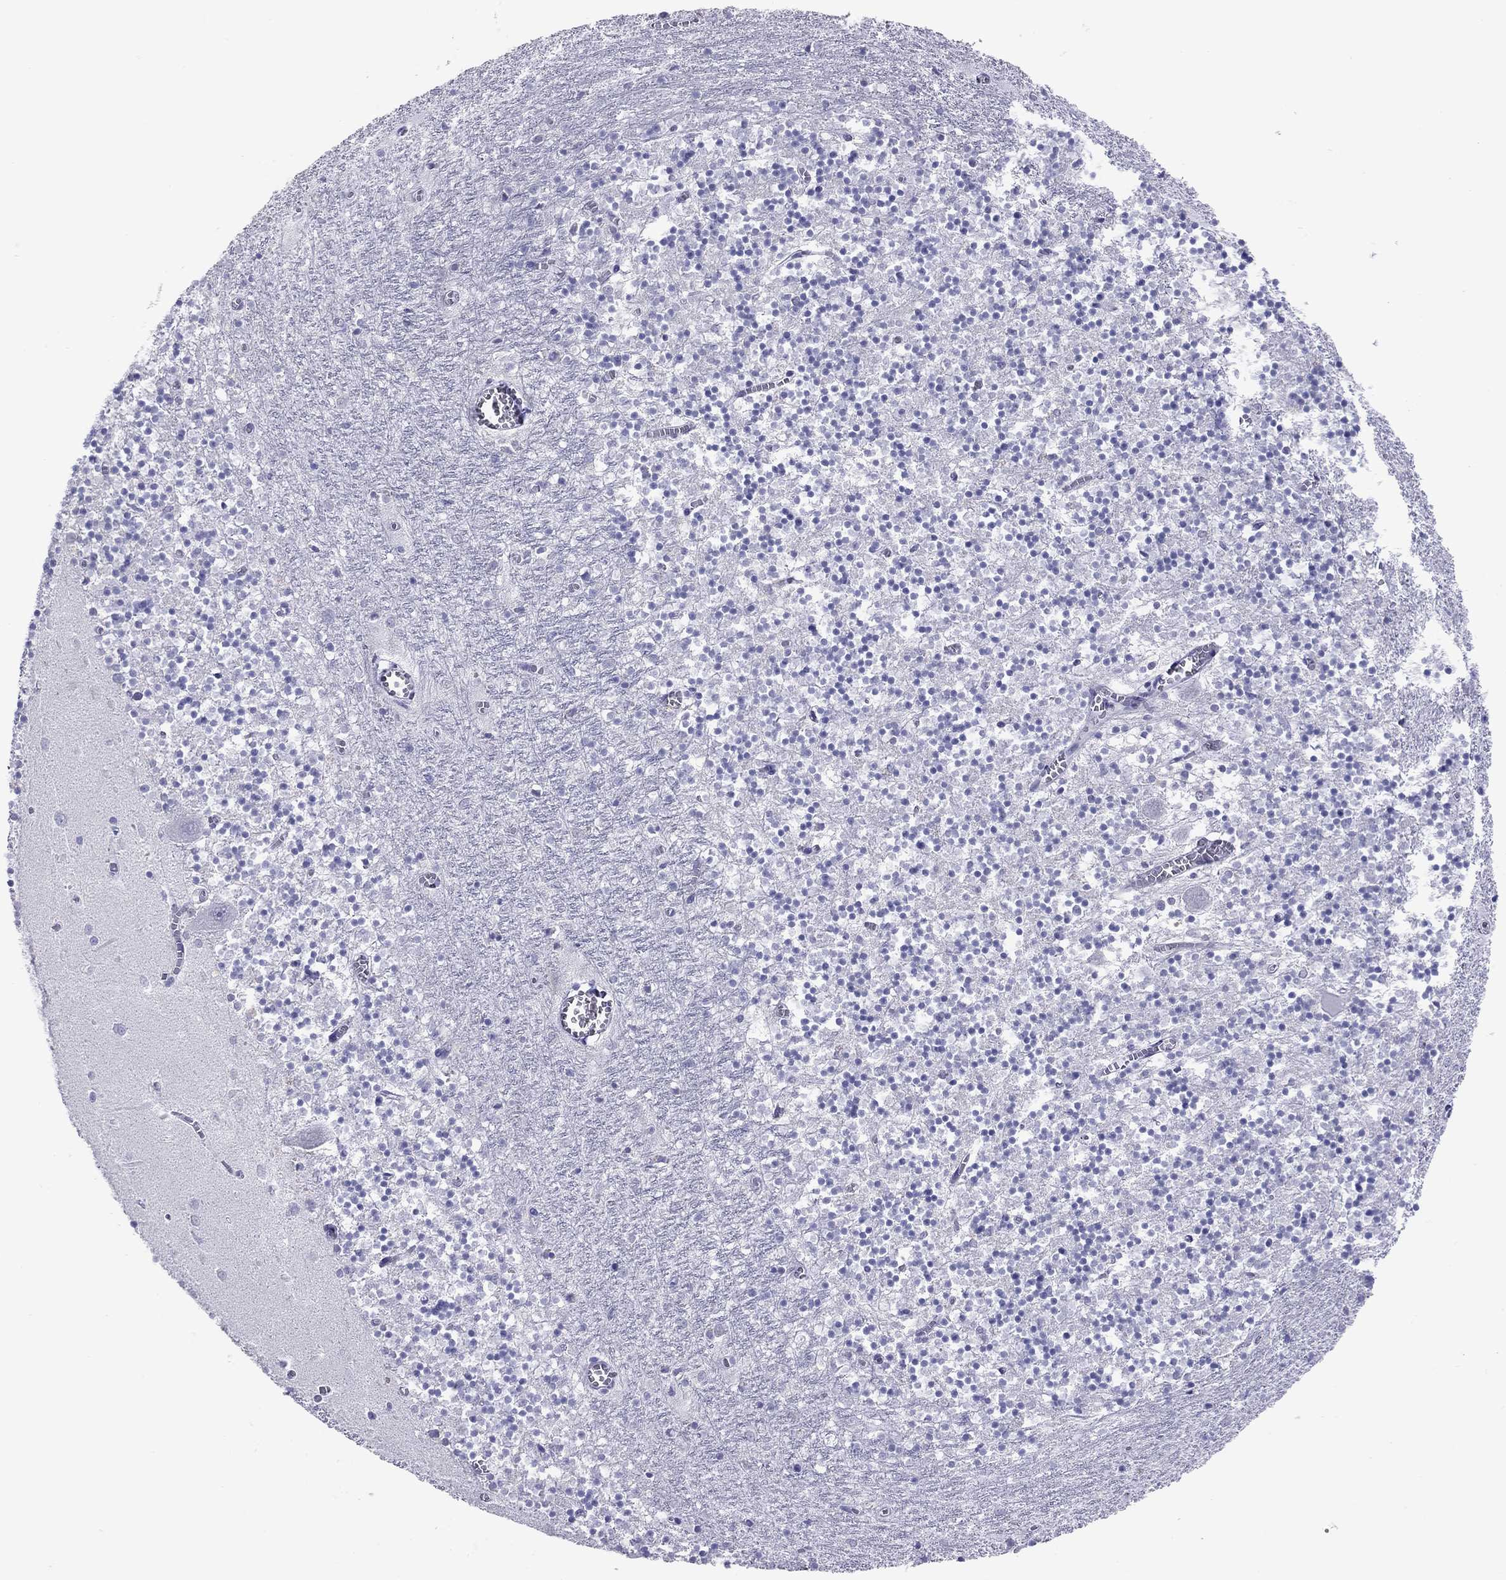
{"staining": {"intensity": "negative", "quantity": "none", "location": "none"}, "tissue": "cerebellum", "cell_type": "Cells in granular layer", "image_type": "normal", "snomed": [{"axis": "morphology", "description": "Normal tissue, NOS"}, {"axis": "topography", "description": "Cerebellum"}], "caption": "Cells in granular layer are negative for brown protein staining in normal cerebellum.", "gene": "ARMC12", "patient": {"sex": "female", "age": 64}}